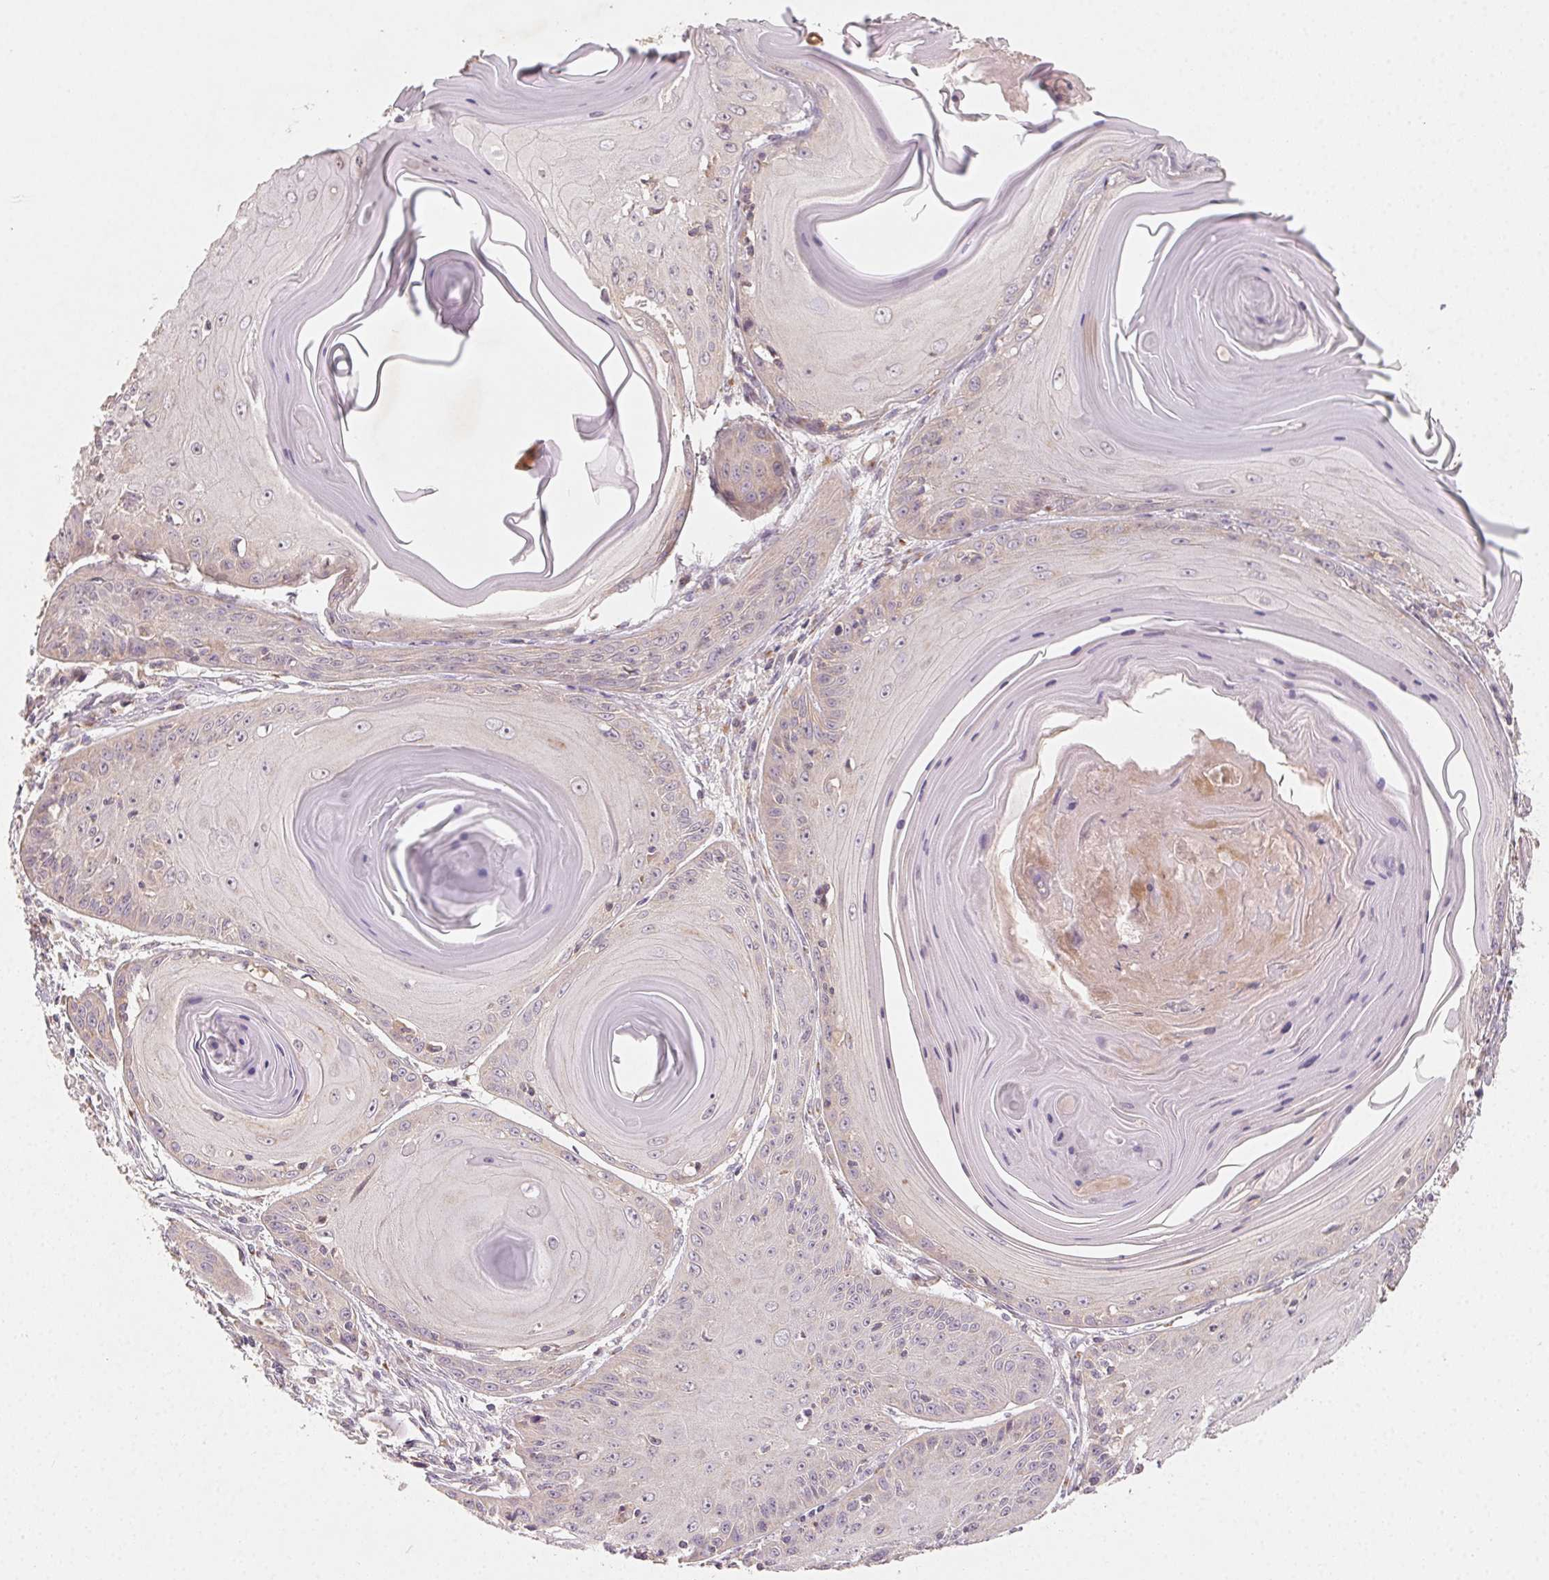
{"staining": {"intensity": "weak", "quantity": "25%-75%", "location": "cytoplasmic/membranous"}, "tissue": "skin cancer", "cell_type": "Tumor cells", "image_type": "cancer", "snomed": [{"axis": "morphology", "description": "Squamous cell carcinoma, NOS"}, {"axis": "topography", "description": "Skin"}, {"axis": "topography", "description": "Vulva"}], "caption": "This is an image of immunohistochemistry (IHC) staining of skin cancer, which shows weak positivity in the cytoplasmic/membranous of tumor cells.", "gene": "AP1S1", "patient": {"sex": "female", "age": 85}}